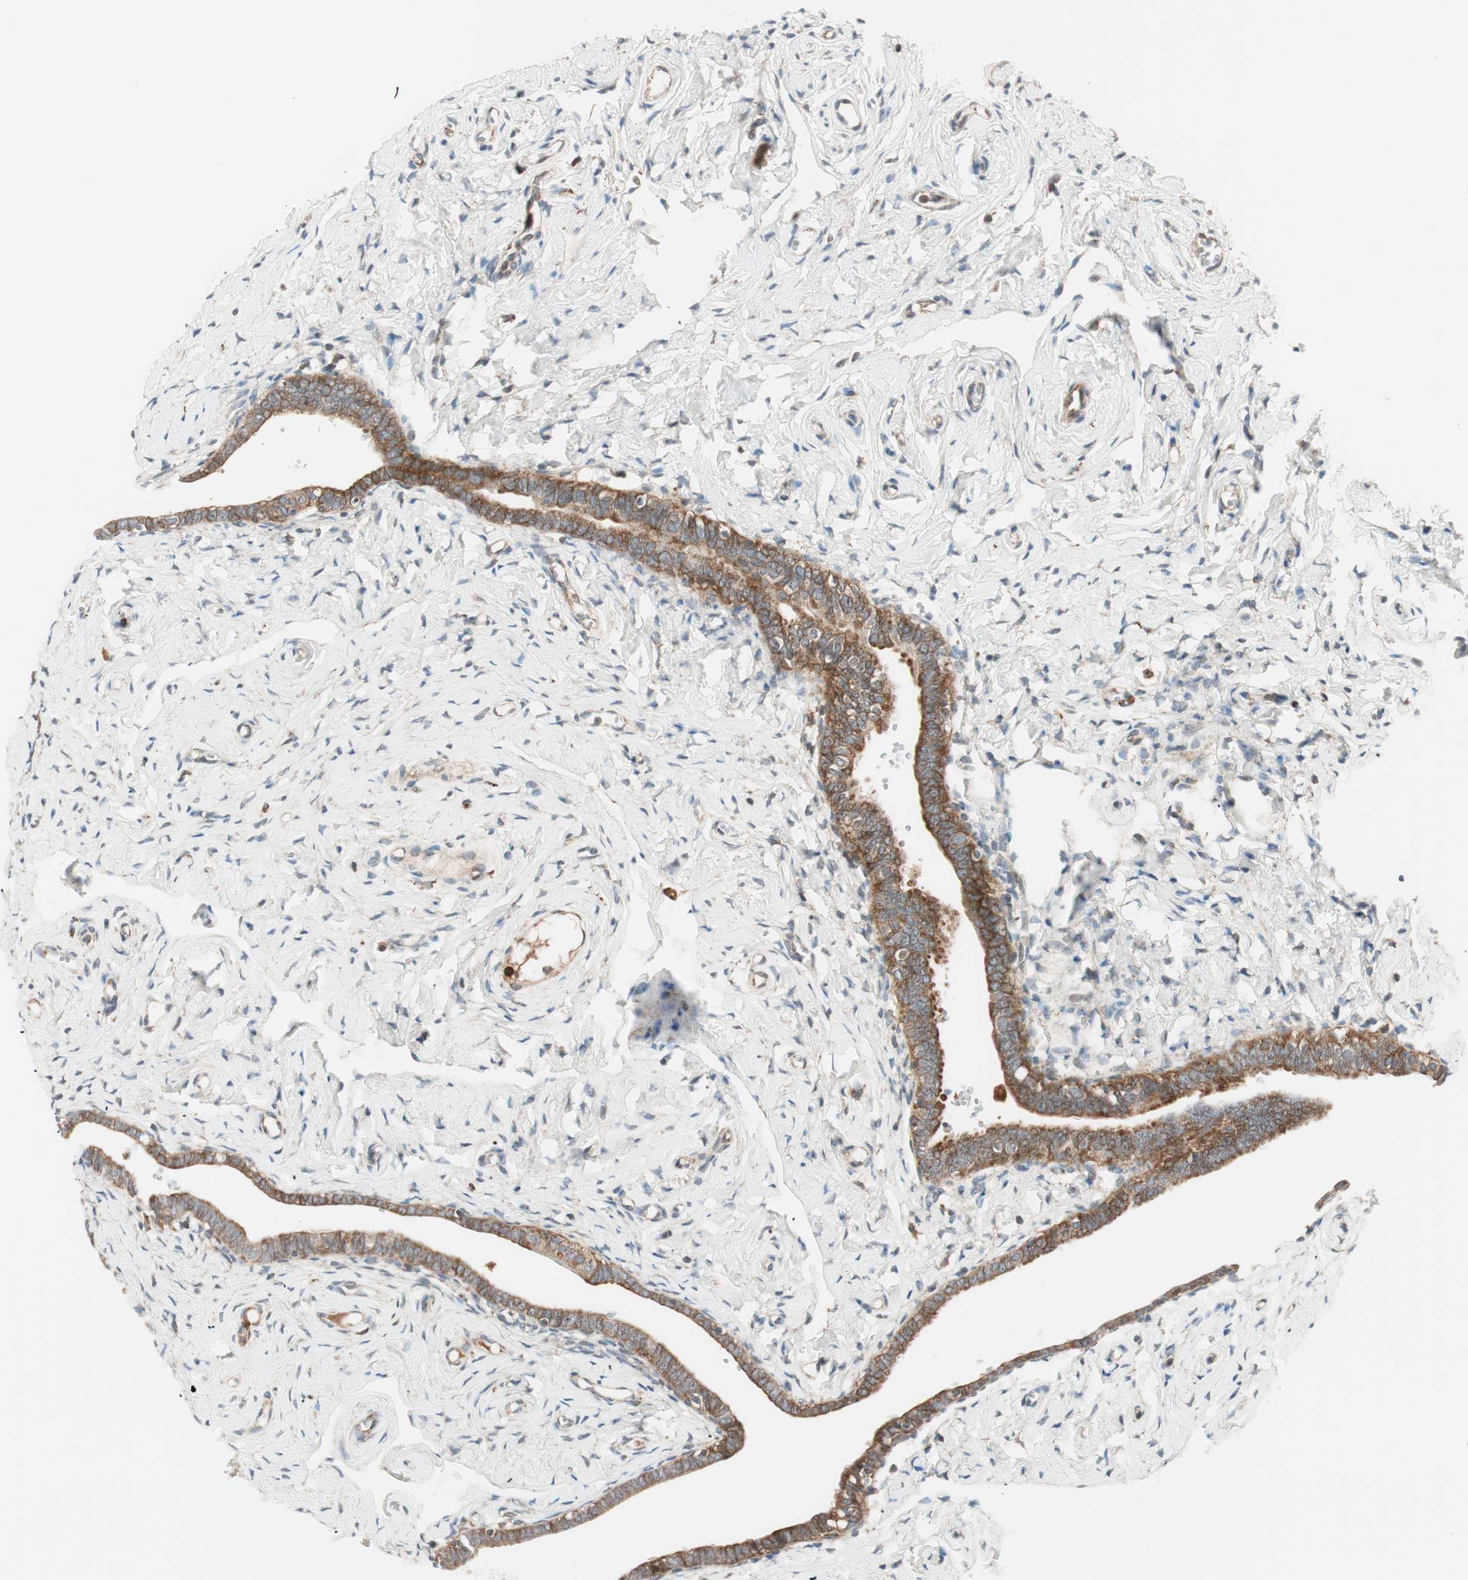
{"staining": {"intensity": "moderate", "quantity": ">75%", "location": "cytoplasmic/membranous"}, "tissue": "fallopian tube", "cell_type": "Glandular cells", "image_type": "normal", "snomed": [{"axis": "morphology", "description": "Normal tissue, NOS"}, {"axis": "topography", "description": "Fallopian tube"}], "caption": "This micrograph exhibits IHC staining of normal fallopian tube, with medium moderate cytoplasmic/membranous expression in approximately >75% of glandular cells.", "gene": "ABI1", "patient": {"sex": "female", "age": 71}}